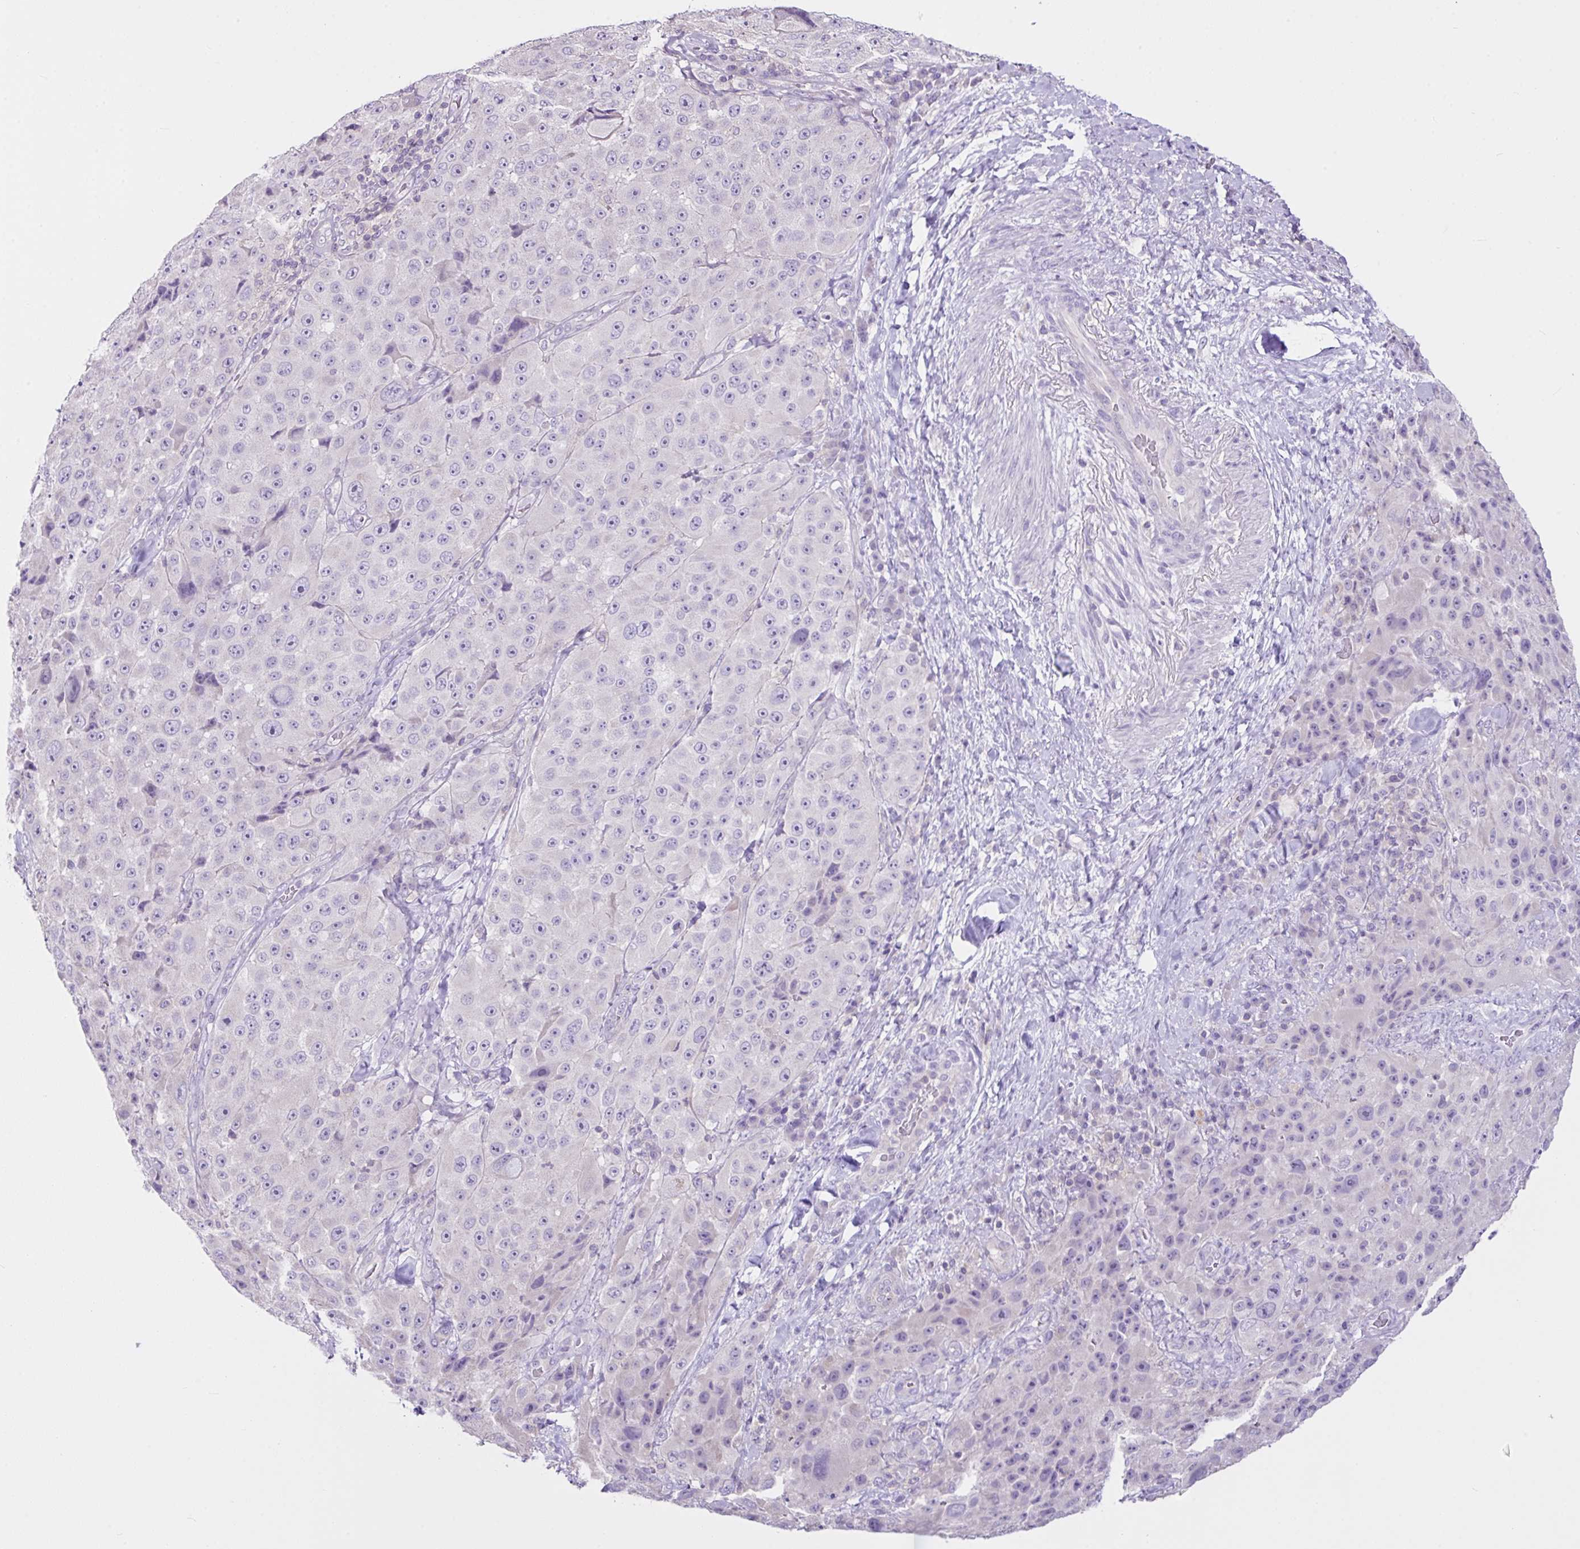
{"staining": {"intensity": "negative", "quantity": "none", "location": "none"}, "tissue": "melanoma", "cell_type": "Tumor cells", "image_type": "cancer", "snomed": [{"axis": "morphology", "description": "Malignant melanoma, Metastatic site"}, {"axis": "topography", "description": "Lymph node"}], "caption": "Immunohistochemistry image of neoplastic tissue: melanoma stained with DAB (3,3'-diaminobenzidine) demonstrates no significant protein positivity in tumor cells. (Brightfield microscopy of DAB immunohistochemistry at high magnification).", "gene": "D2HGDH", "patient": {"sex": "male", "age": 62}}